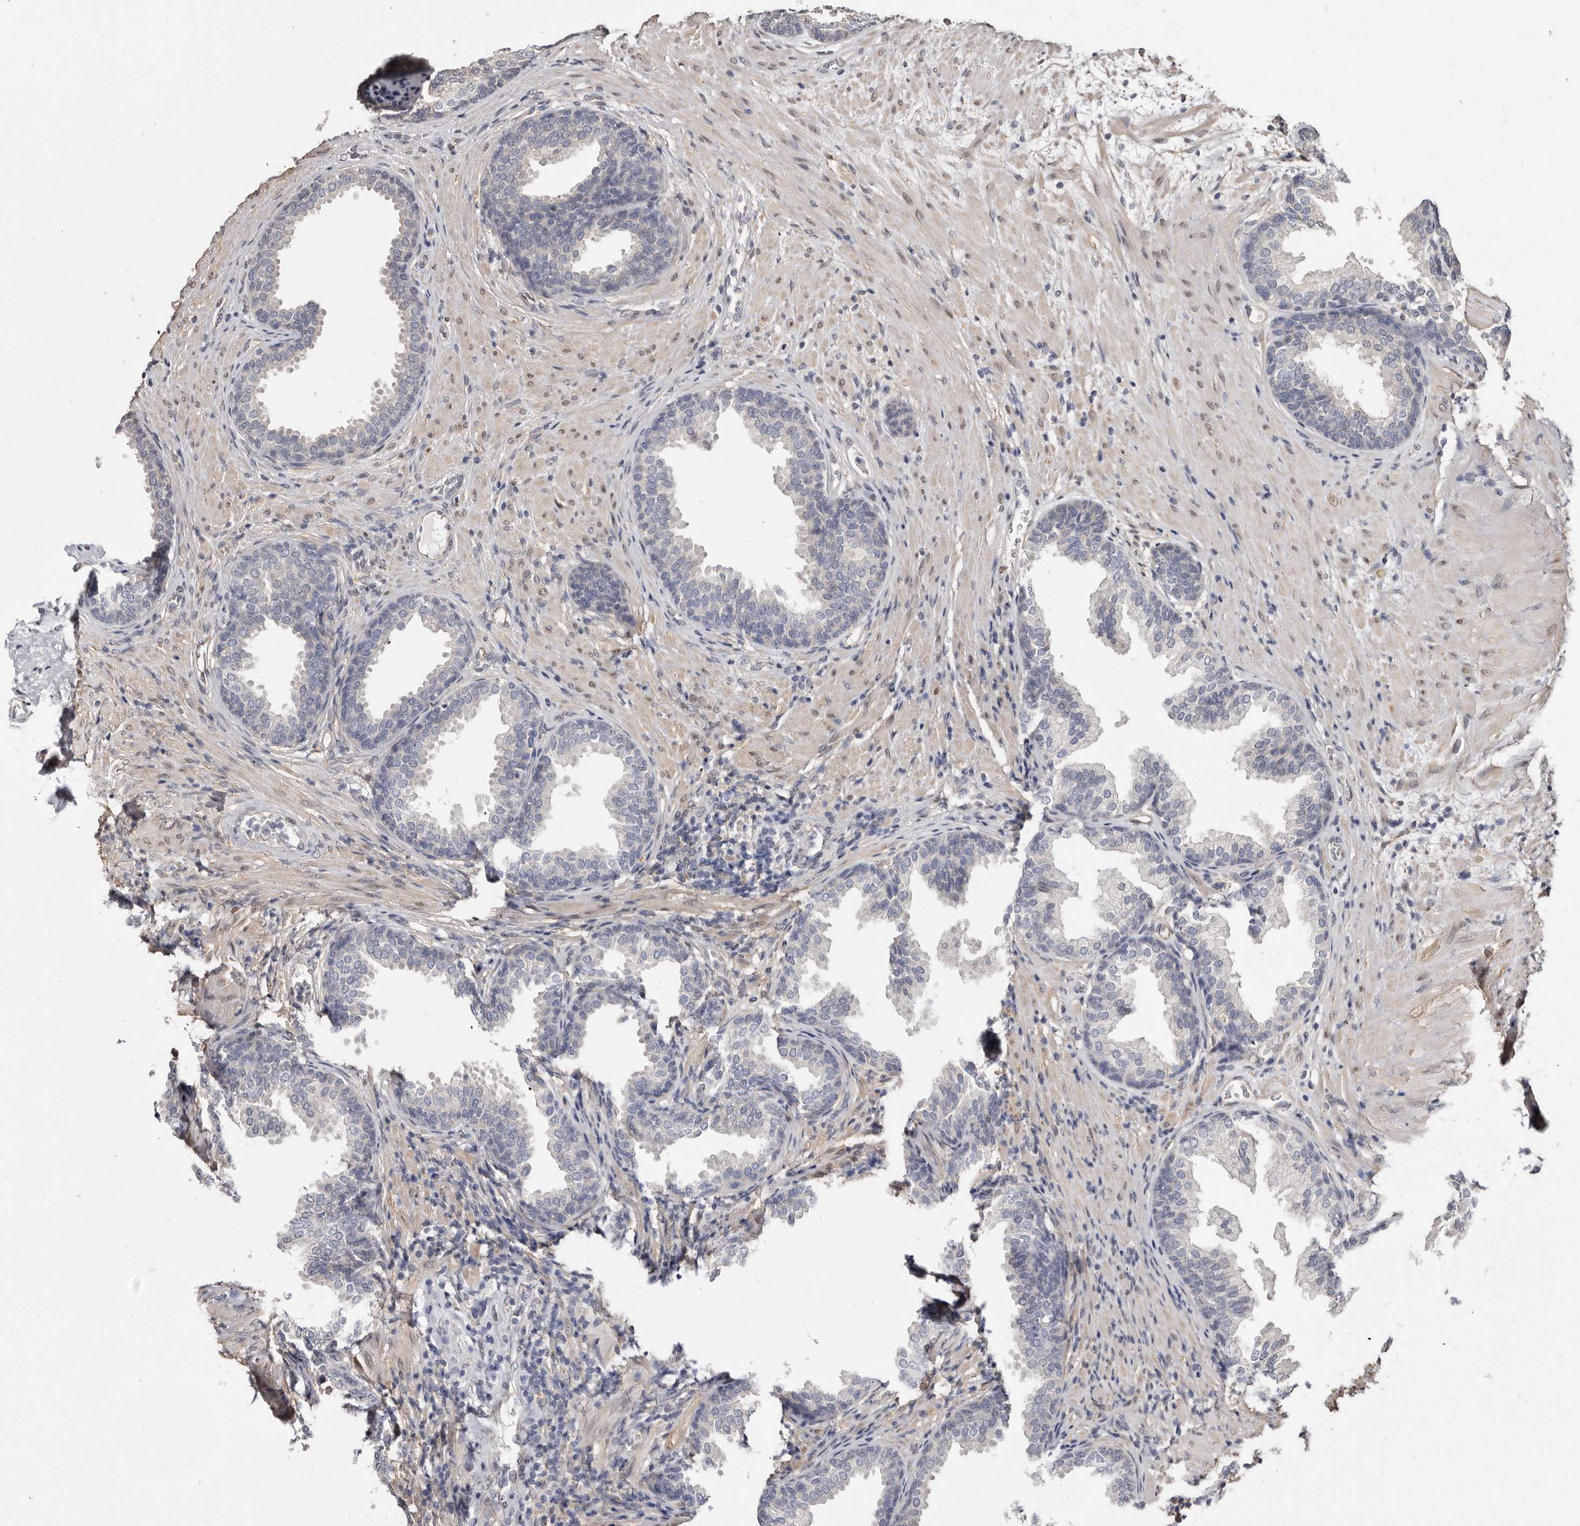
{"staining": {"intensity": "negative", "quantity": "none", "location": "none"}, "tissue": "prostate", "cell_type": "Glandular cells", "image_type": "normal", "snomed": [{"axis": "morphology", "description": "Normal tissue, NOS"}, {"axis": "topography", "description": "Prostate"}], "caption": "Protein analysis of normal prostate reveals no significant expression in glandular cells.", "gene": "KHDRBS2", "patient": {"sex": "male", "age": 76}}